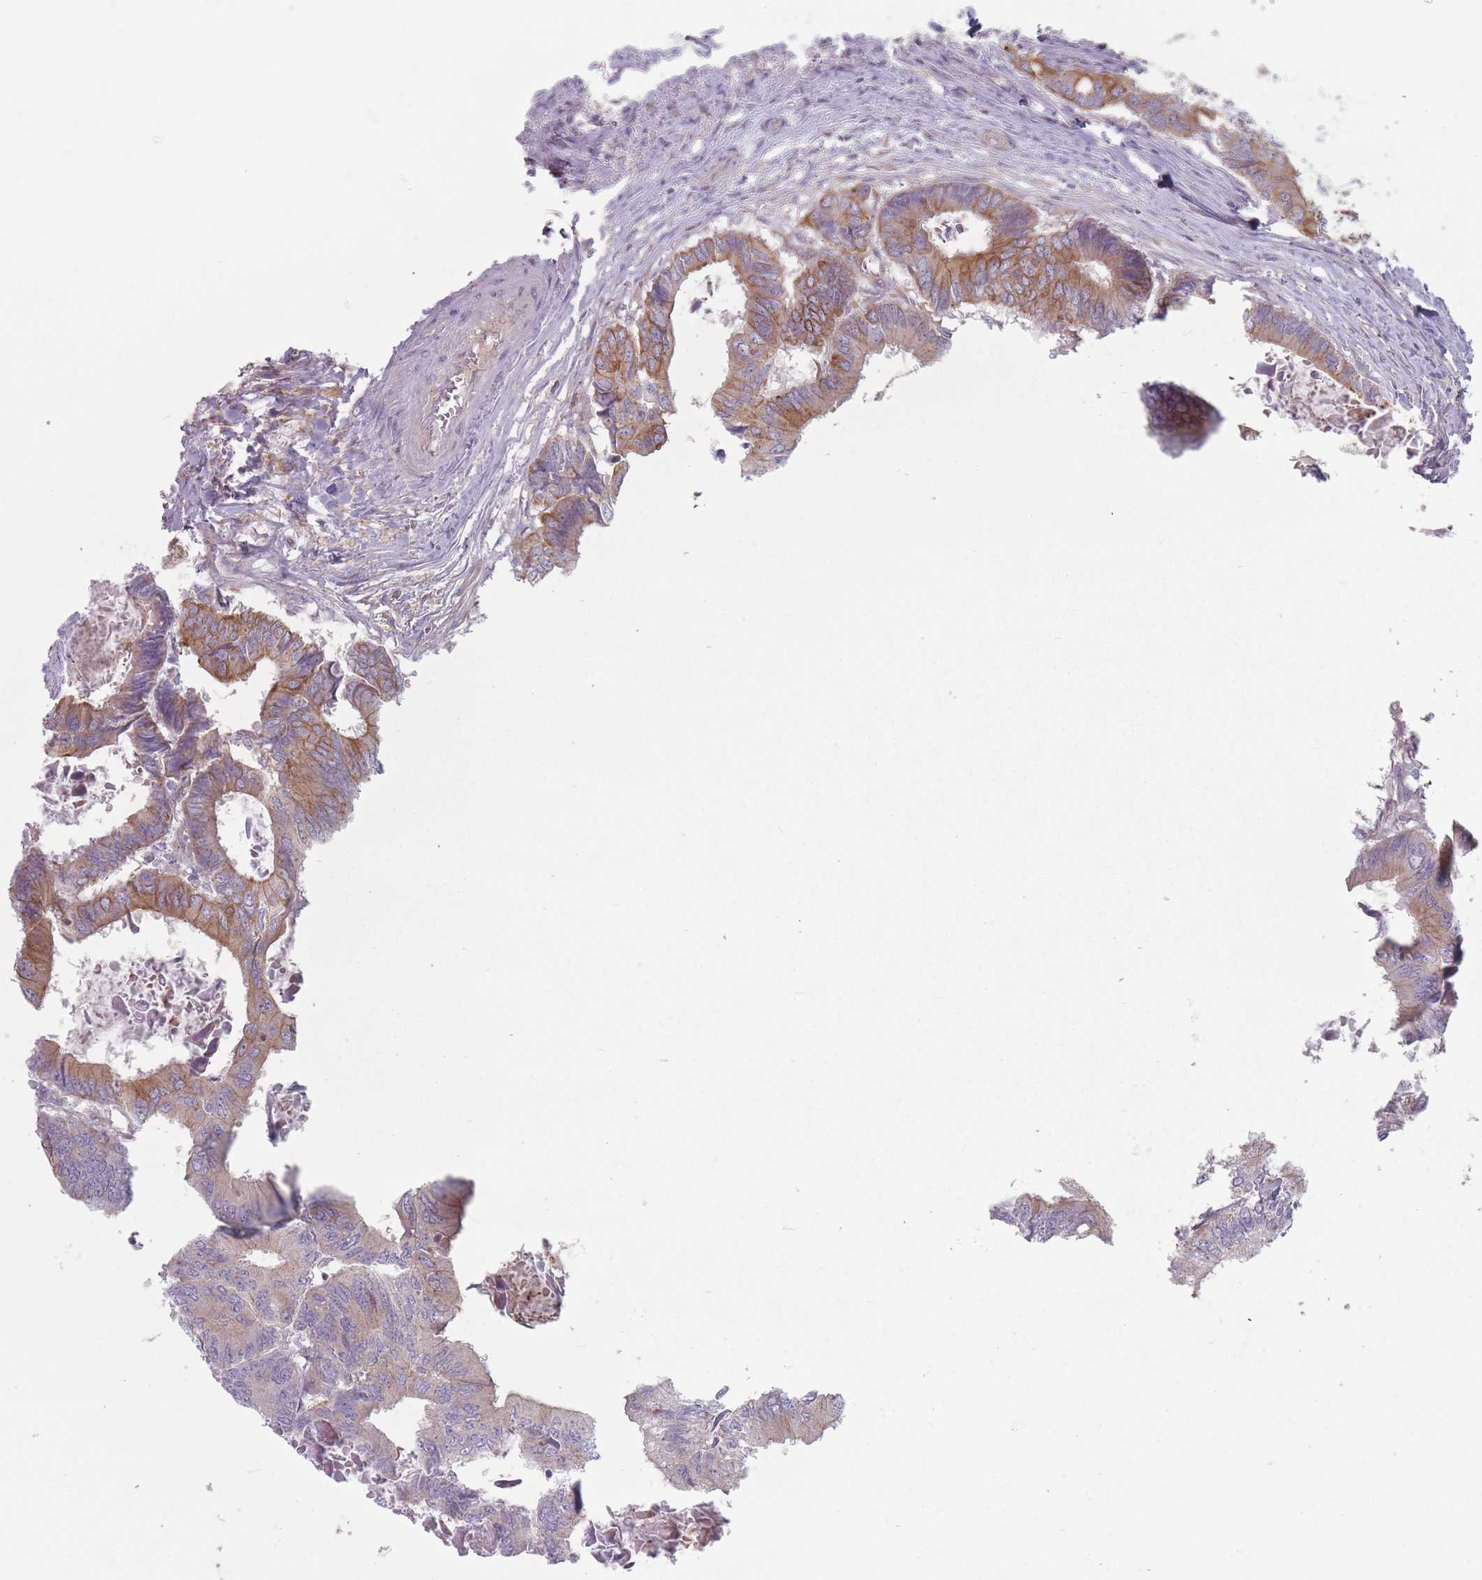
{"staining": {"intensity": "moderate", "quantity": ">75%", "location": "cytoplasmic/membranous"}, "tissue": "colorectal cancer", "cell_type": "Tumor cells", "image_type": "cancer", "snomed": [{"axis": "morphology", "description": "Adenocarcinoma, NOS"}, {"axis": "topography", "description": "Colon"}], "caption": "Immunohistochemistry (IHC) image of neoplastic tissue: human adenocarcinoma (colorectal) stained using immunohistochemistry demonstrates medium levels of moderate protein expression localized specifically in the cytoplasmic/membranous of tumor cells, appearing as a cytoplasmic/membranous brown color.", "gene": "HSBP1L1", "patient": {"sex": "male", "age": 85}}